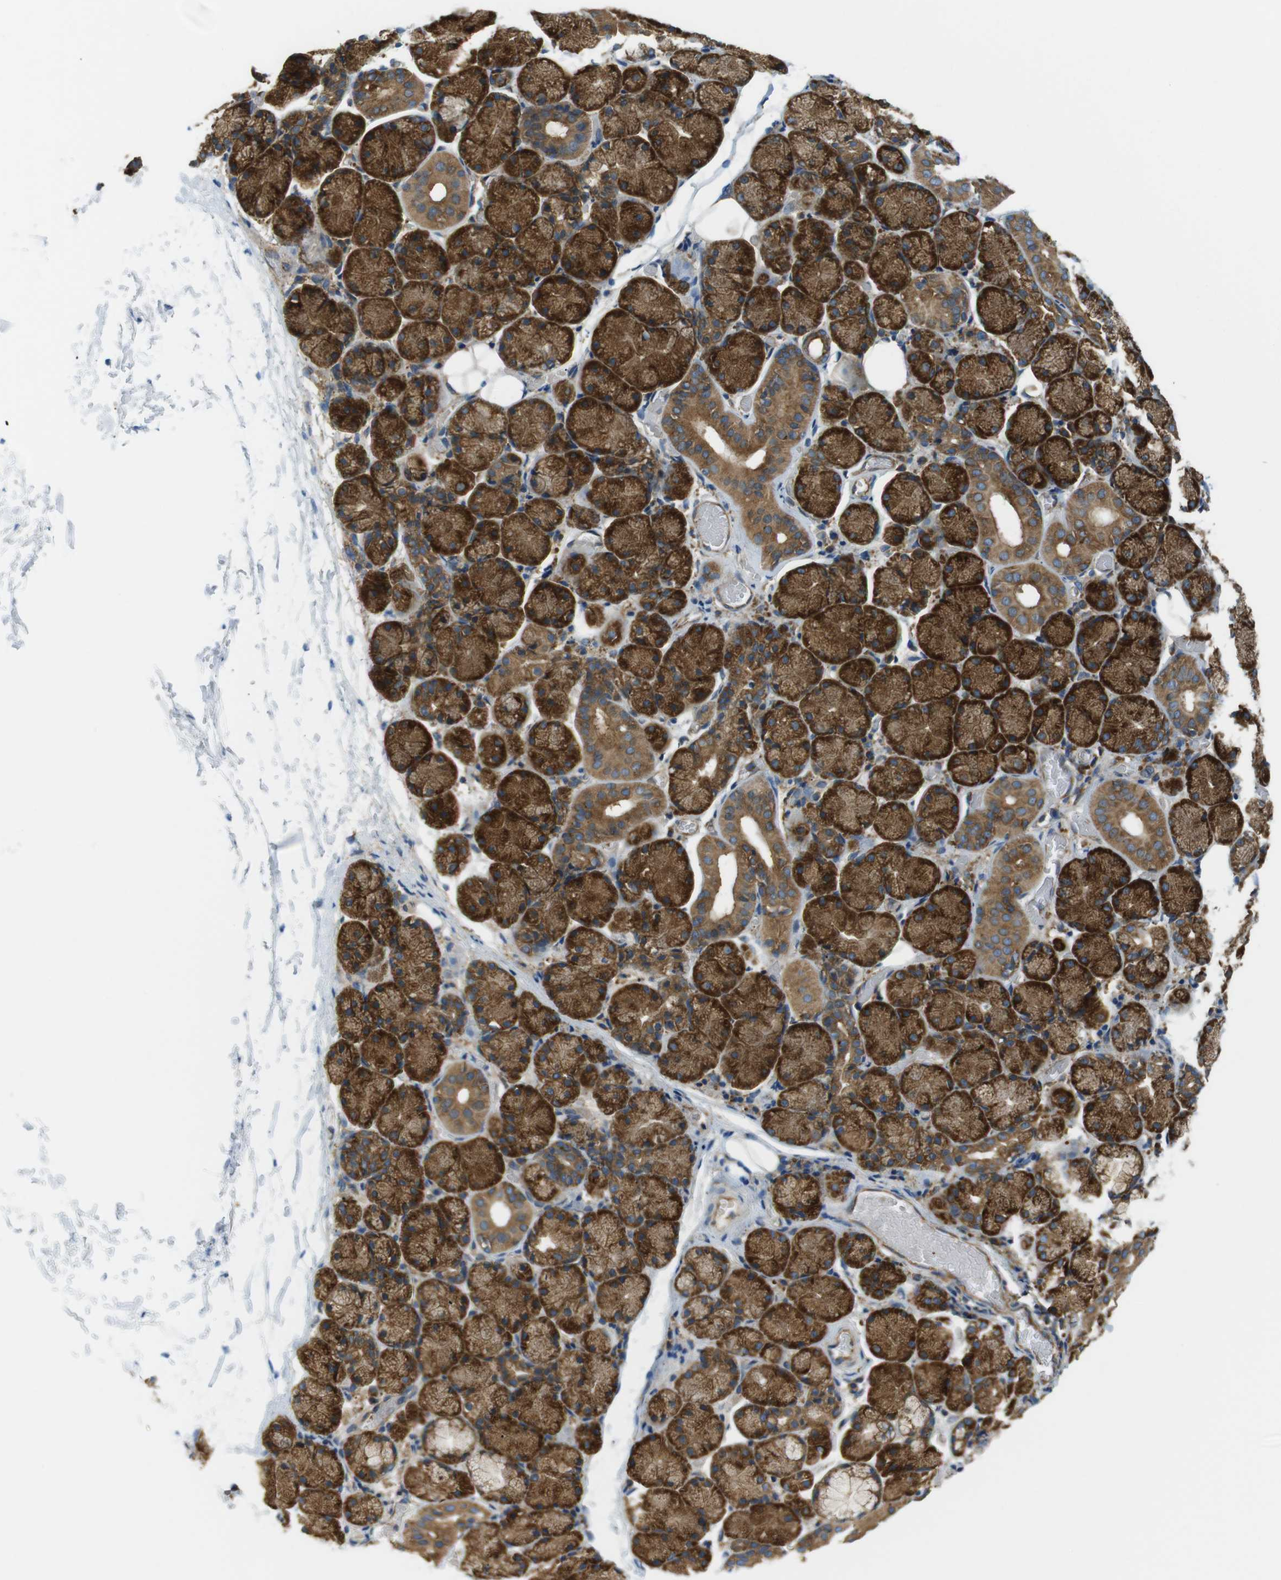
{"staining": {"intensity": "strong", "quantity": ">75%", "location": "cytoplasmic/membranous"}, "tissue": "salivary gland", "cell_type": "Glandular cells", "image_type": "normal", "snomed": [{"axis": "morphology", "description": "Normal tissue, NOS"}, {"axis": "topography", "description": "Salivary gland"}], "caption": "Protein staining of benign salivary gland demonstrates strong cytoplasmic/membranous staining in about >75% of glandular cells. (Stains: DAB (3,3'-diaminobenzidine) in brown, nuclei in blue, Microscopy: brightfield microscopy at high magnification).", "gene": "TSC1", "patient": {"sex": "female", "age": 24}}